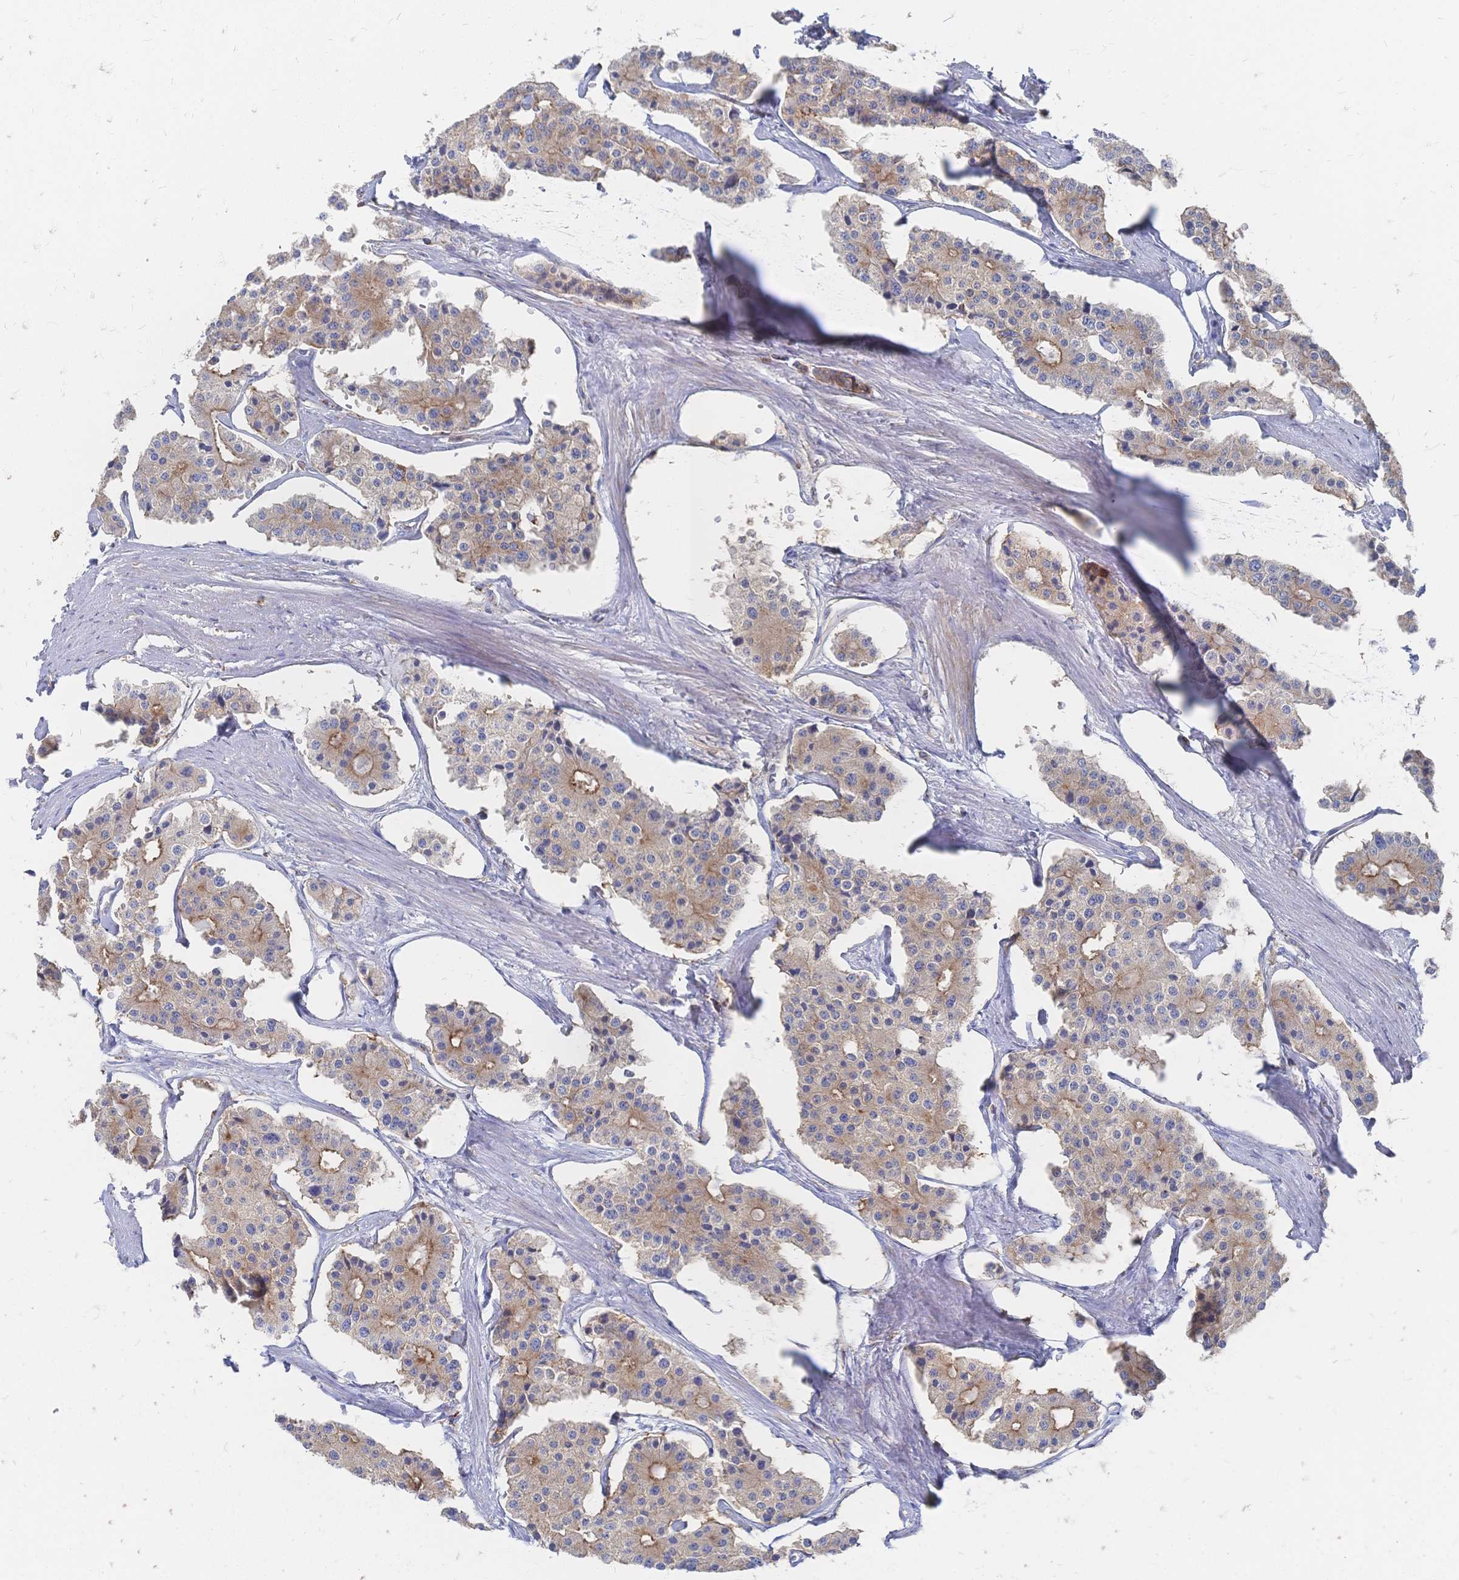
{"staining": {"intensity": "weak", "quantity": "25%-75%", "location": "cytoplasmic/membranous"}, "tissue": "carcinoid", "cell_type": "Tumor cells", "image_type": "cancer", "snomed": [{"axis": "morphology", "description": "Carcinoid, malignant, NOS"}, {"axis": "topography", "description": "Small intestine"}], "caption": "The image reveals a brown stain indicating the presence of a protein in the cytoplasmic/membranous of tumor cells in carcinoid. (brown staining indicates protein expression, while blue staining denotes nuclei).", "gene": "SORBS1", "patient": {"sex": "female", "age": 65}}